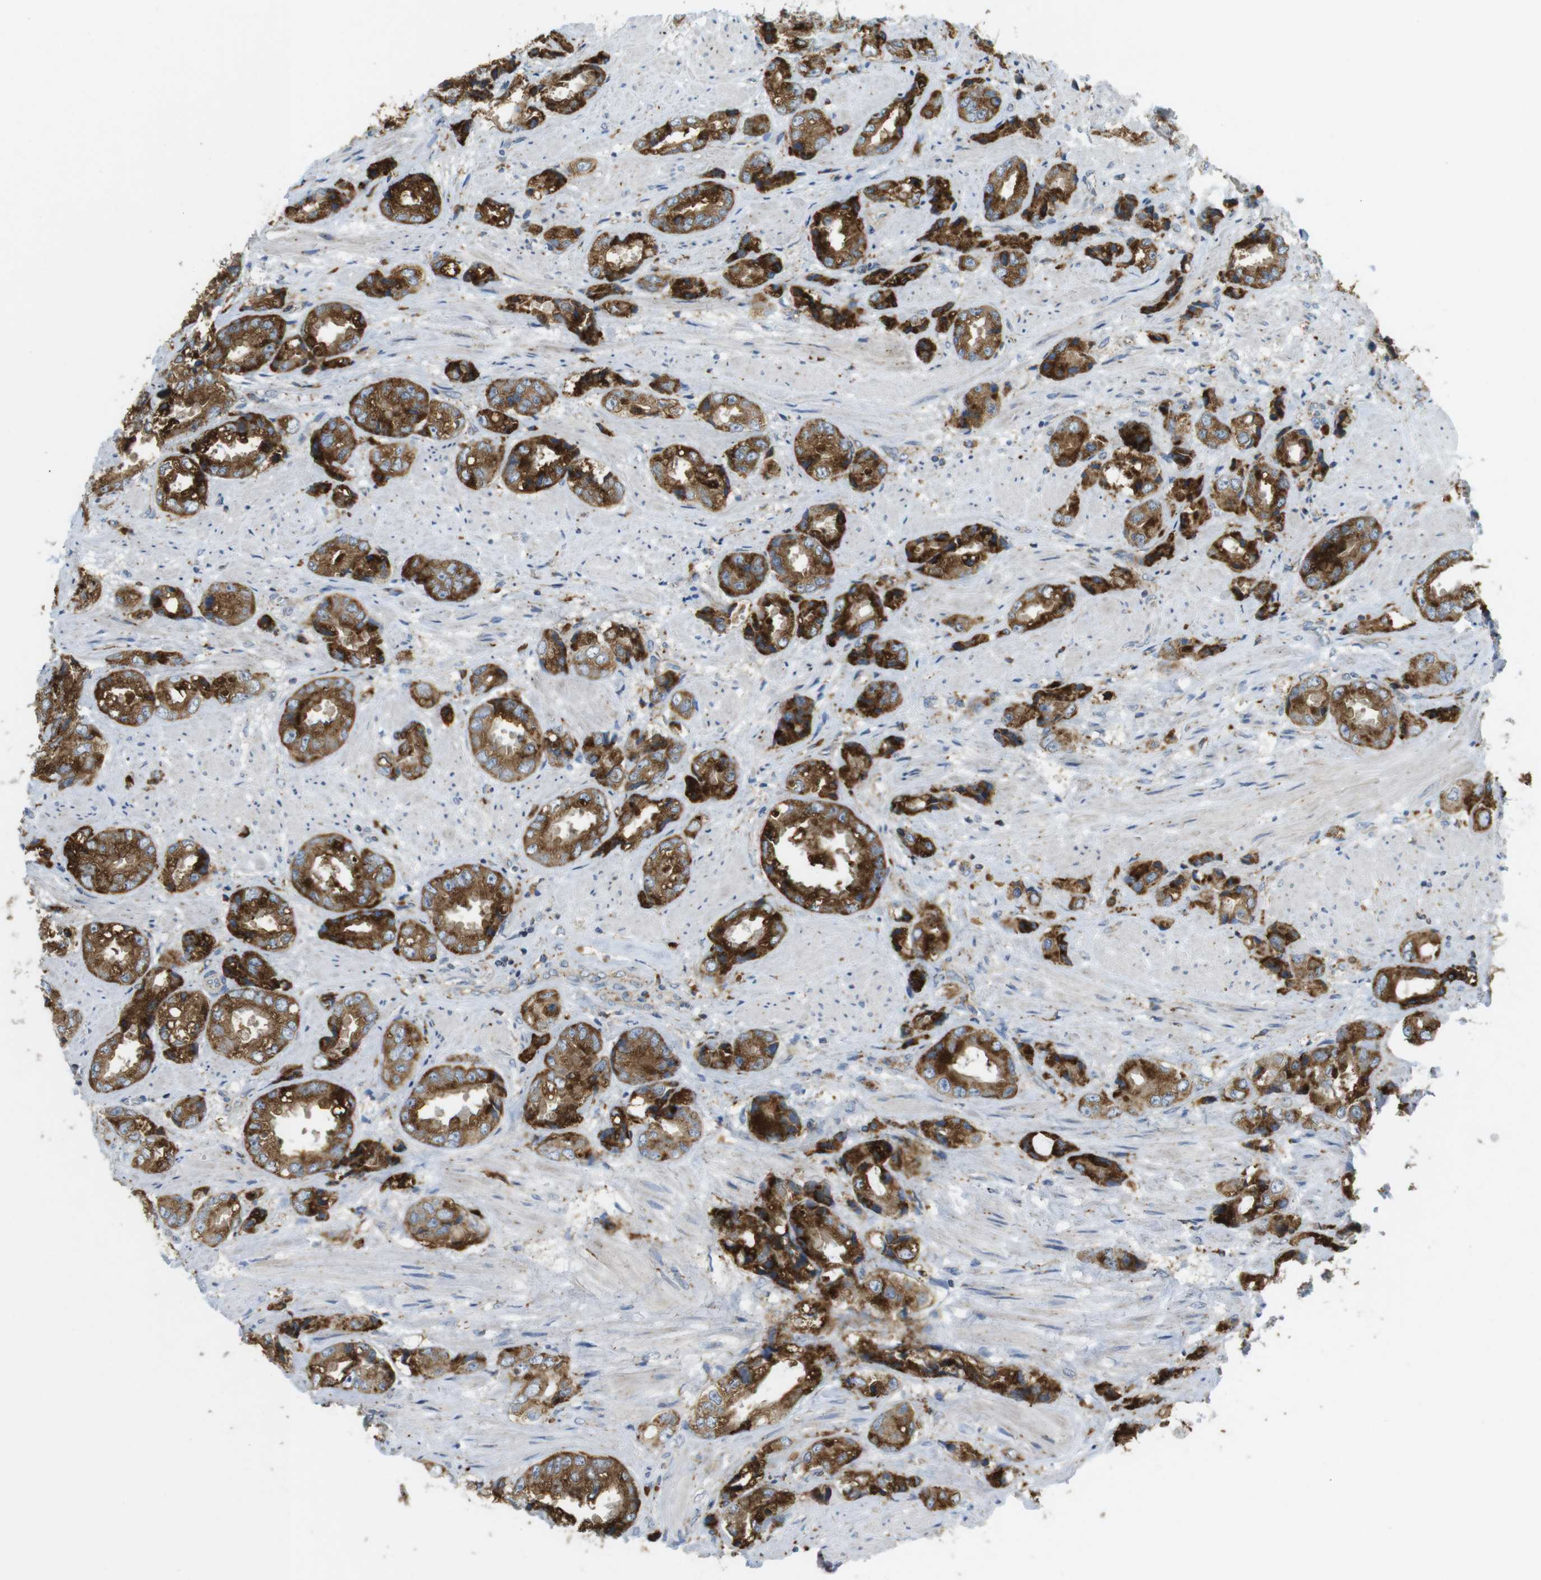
{"staining": {"intensity": "strong", "quantity": ">75%", "location": "cytoplasmic/membranous"}, "tissue": "prostate cancer", "cell_type": "Tumor cells", "image_type": "cancer", "snomed": [{"axis": "morphology", "description": "Adenocarcinoma, High grade"}, {"axis": "topography", "description": "Prostate"}], "caption": "Adenocarcinoma (high-grade) (prostate) stained with a protein marker shows strong staining in tumor cells.", "gene": "LAMP1", "patient": {"sex": "male", "age": 61}}